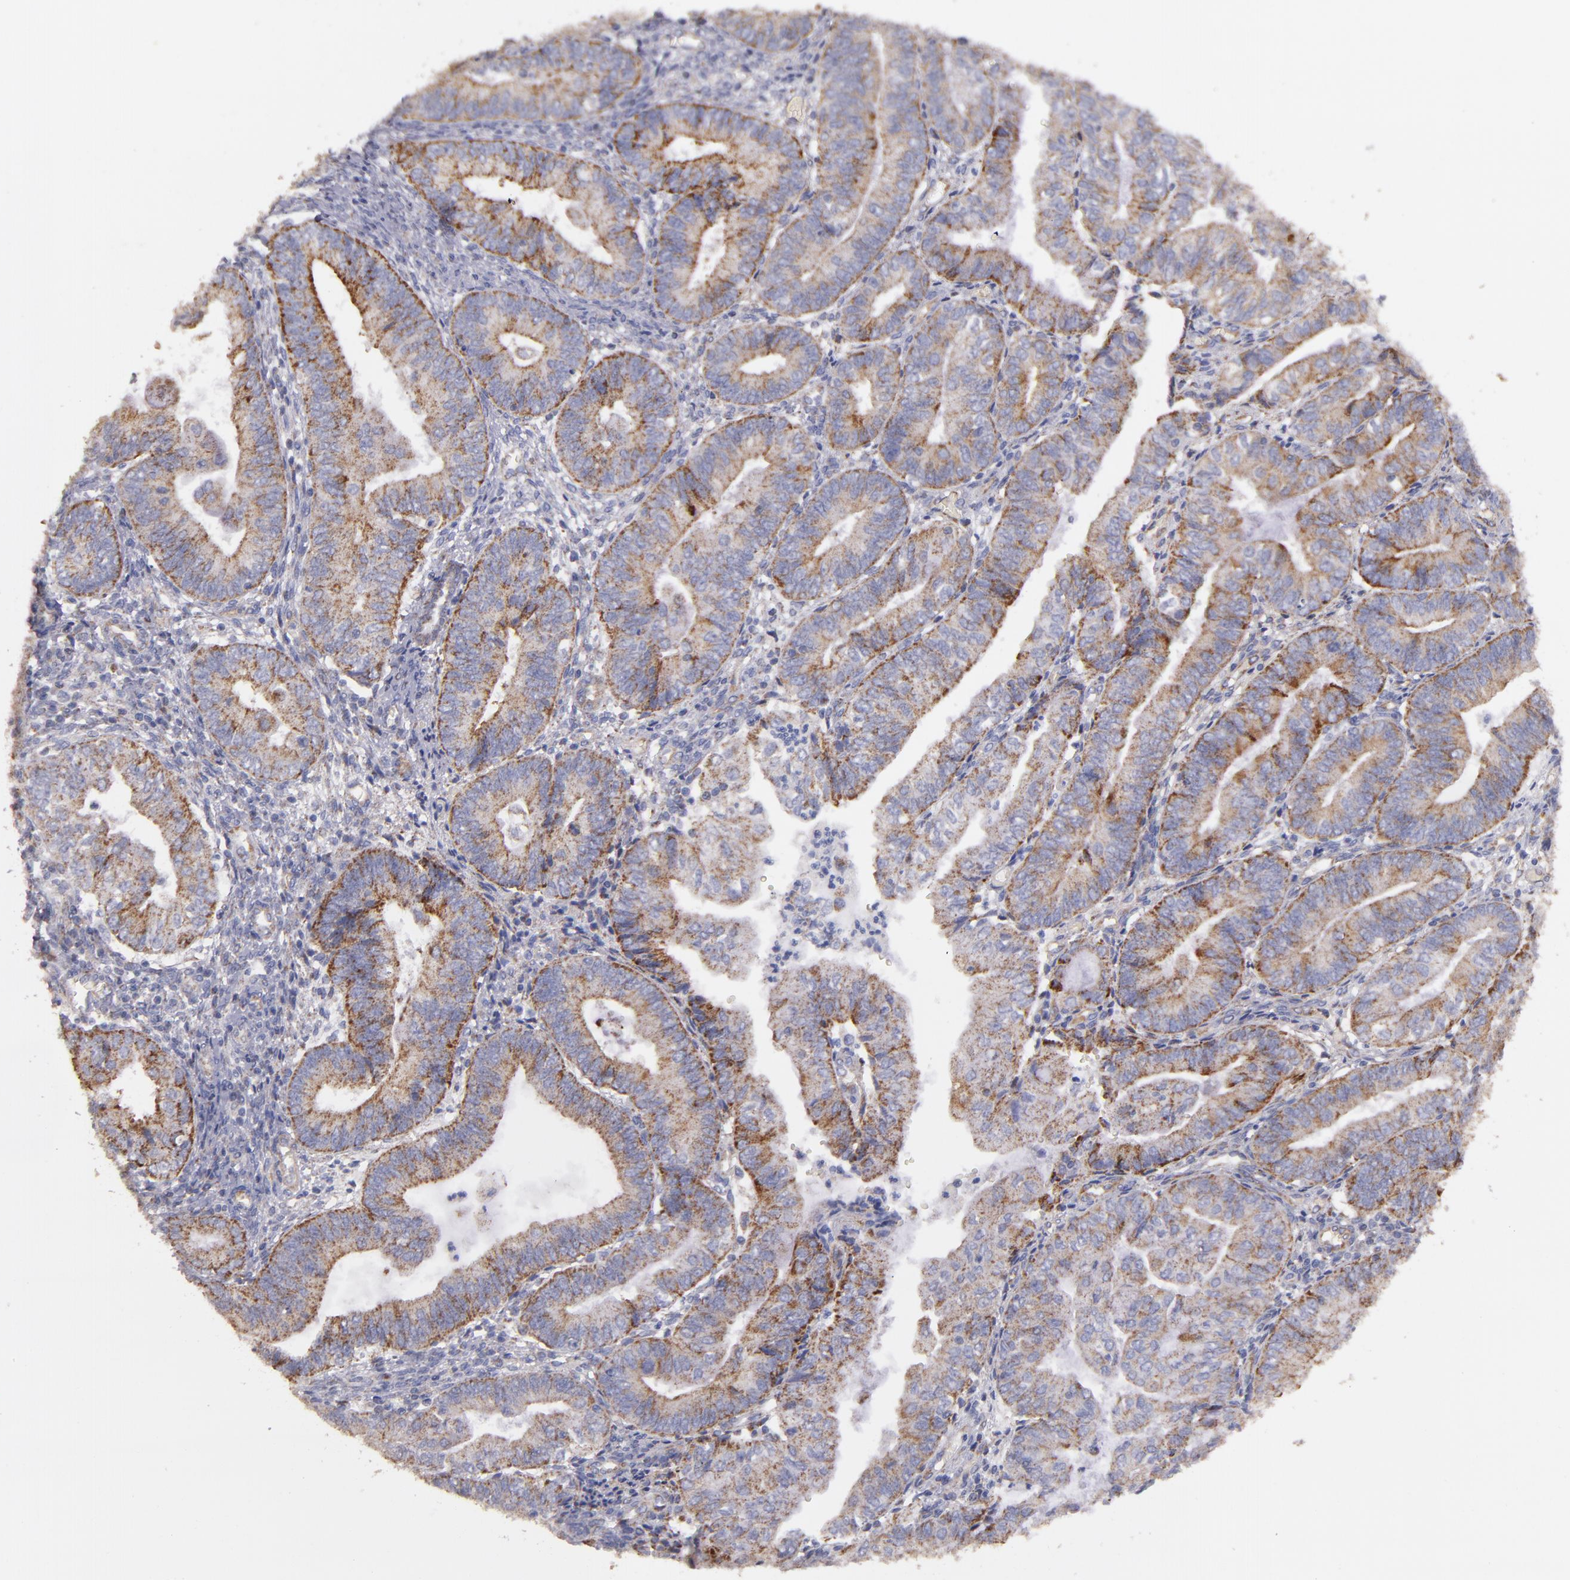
{"staining": {"intensity": "moderate", "quantity": ">75%", "location": "cytoplasmic/membranous"}, "tissue": "endometrial cancer", "cell_type": "Tumor cells", "image_type": "cancer", "snomed": [{"axis": "morphology", "description": "Adenocarcinoma, NOS"}, {"axis": "topography", "description": "Endometrium"}], "caption": "Adenocarcinoma (endometrial) tissue displays moderate cytoplasmic/membranous positivity in approximately >75% of tumor cells", "gene": "CLTA", "patient": {"sex": "female", "age": 55}}